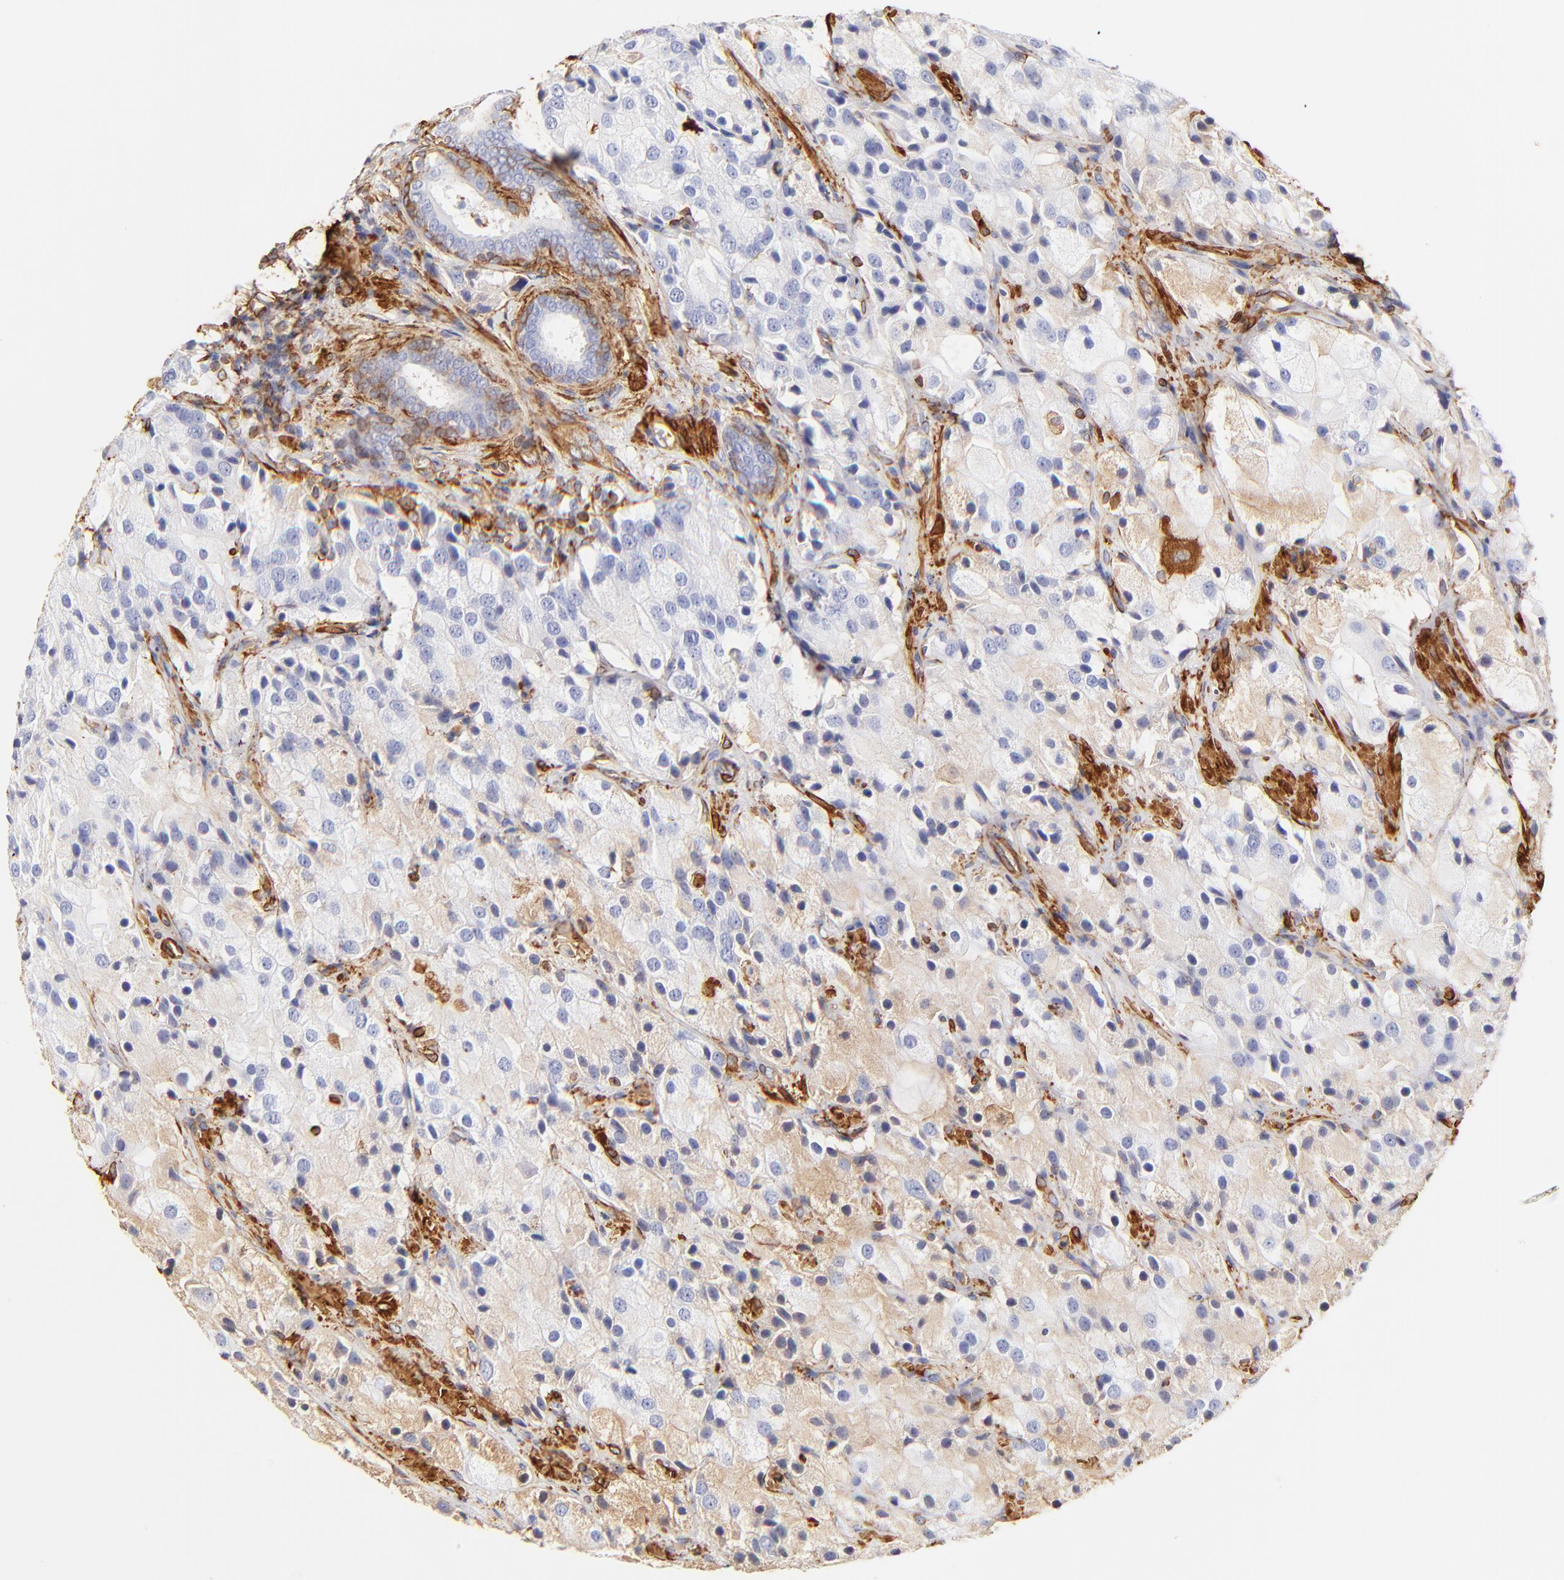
{"staining": {"intensity": "weak", "quantity": "25%-75%", "location": "cytoplasmic/membranous"}, "tissue": "prostate cancer", "cell_type": "Tumor cells", "image_type": "cancer", "snomed": [{"axis": "morphology", "description": "Adenocarcinoma, High grade"}, {"axis": "topography", "description": "Prostate"}], "caption": "Immunohistochemical staining of prostate high-grade adenocarcinoma demonstrates low levels of weak cytoplasmic/membranous expression in about 25%-75% of tumor cells. (brown staining indicates protein expression, while blue staining denotes nuclei).", "gene": "FLNA", "patient": {"sex": "male", "age": 70}}